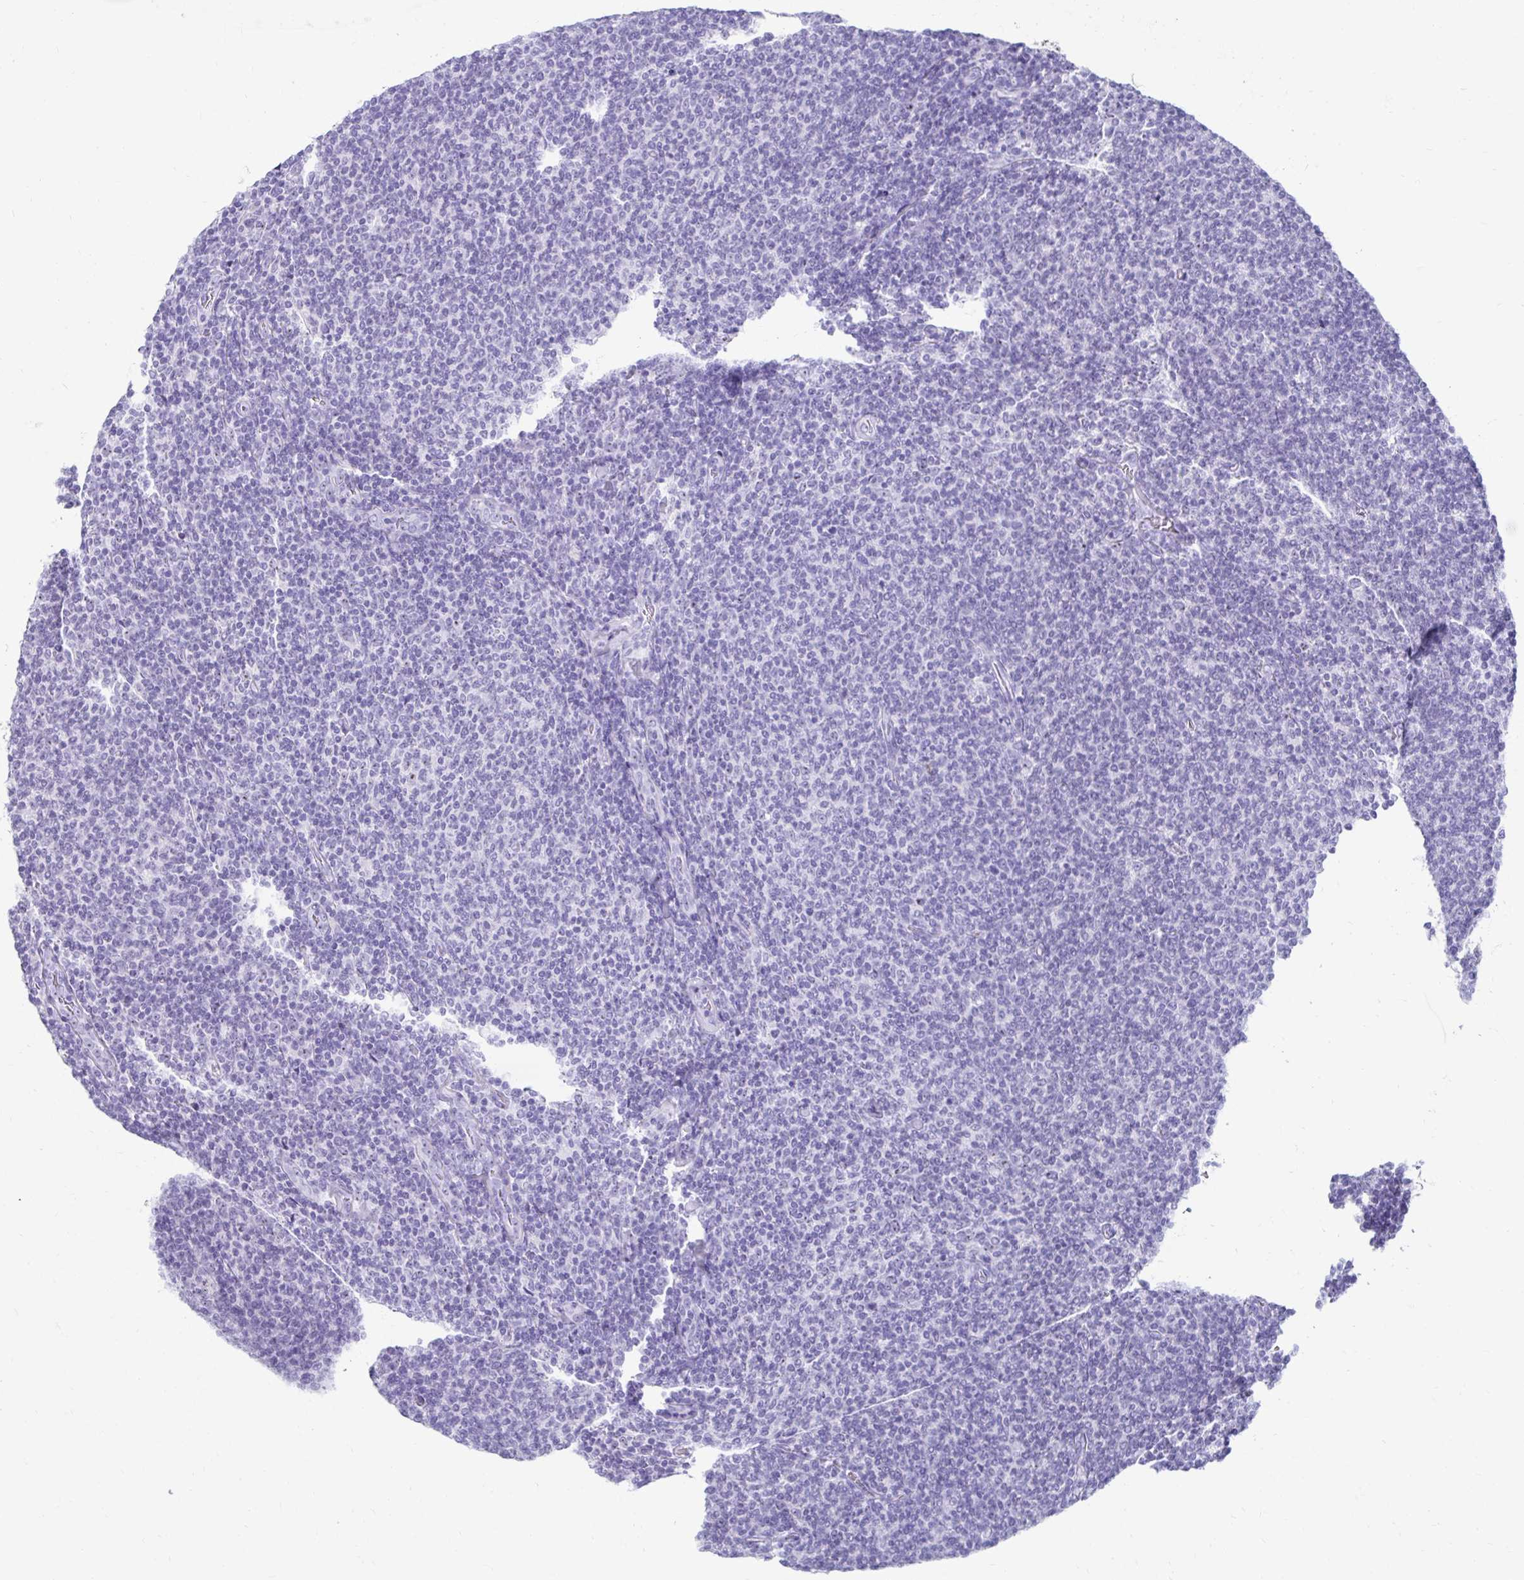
{"staining": {"intensity": "weak", "quantity": "<25%", "location": "nuclear"}, "tissue": "lymphoma", "cell_type": "Tumor cells", "image_type": "cancer", "snomed": [{"axis": "morphology", "description": "Malignant lymphoma, non-Hodgkin's type, Low grade"}, {"axis": "topography", "description": "Lymph node"}], "caption": "IHC micrograph of low-grade malignant lymphoma, non-Hodgkin's type stained for a protein (brown), which shows no expression in tumor cells. The staining is performed using DAB brown chromogen with nuclei counter-stained in using hematoxylin.", "gene": "CST6", "patient": {"sex": "male", "age": 52}}